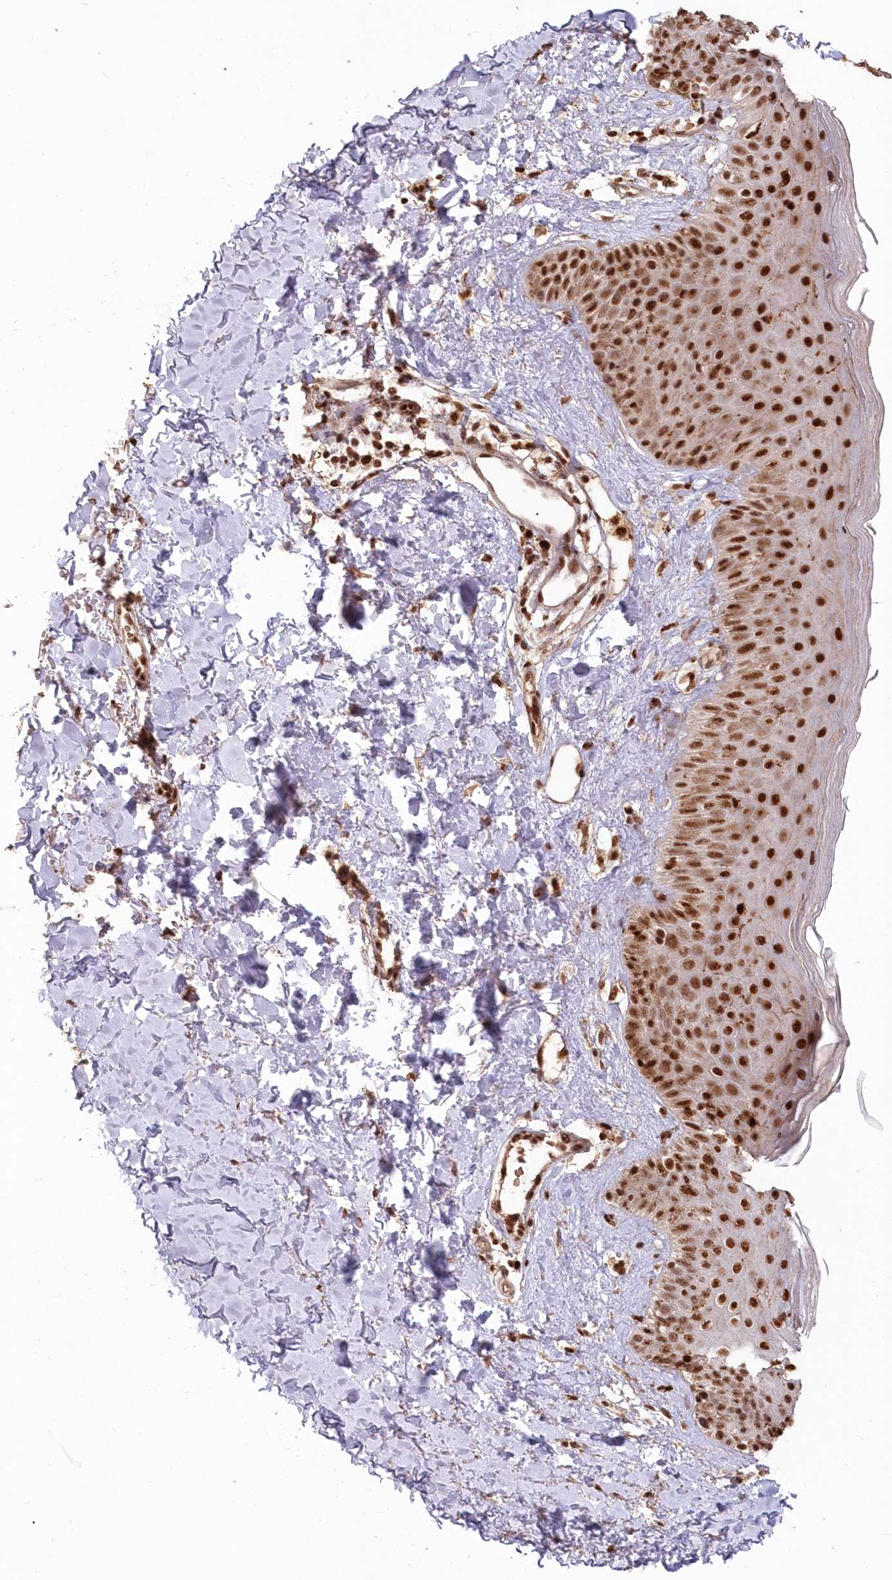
{"staining": {"intensity": "moderate", "quantity": ">75%", "location": "nuclear"}, "tissue": "skin", "cell_type": "Fibroblasts", "image_type": "normal", "snomed": [{"axis": "morphology", "description": "Normal tissue, NOS"}, {"axis": "topography", "description": "Skin"}], "caption": "Skin stained with DAB immunohistochemistry (IHC) shows medium levels of moderate nuclear positivity in approximately >75% of fibroblasts.", "gene": "PDS5A", "patient": {"sex": "male", "age": 52}}